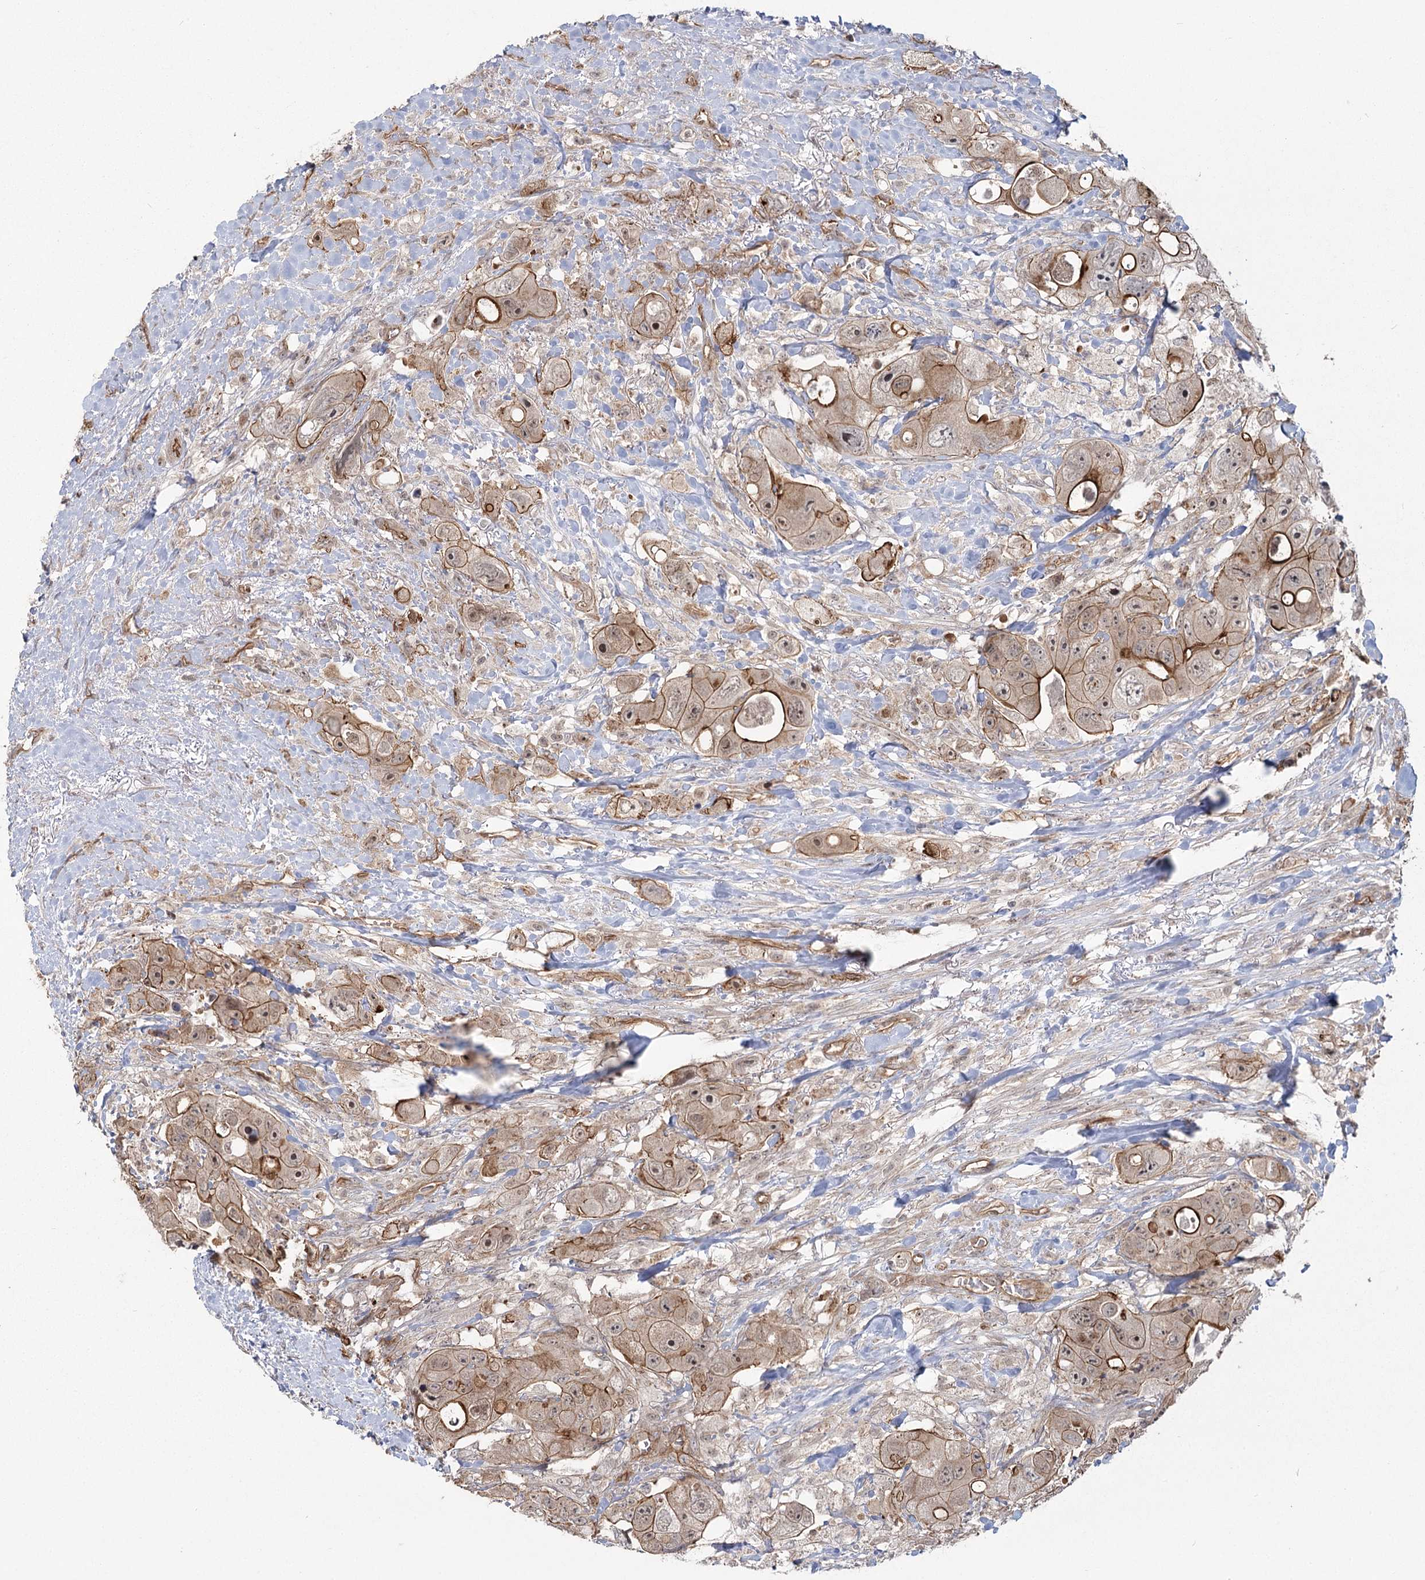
{"staining": {"intensity": "moderate", "quantity": ">75%", "location": "cytoplasmic/membranous"}, "tissue": "colorectal cancer", "cell_type": "Tumor cells", "image_type": "cancer", "snomed": [{"axis": "morphology", "description": "Adenocarcinoma, NOS"}, {"axis": "topography", "description": "Colon"}], "caption": "Moderate cytoplasmic/membranous staining for a protein is identified in approximately >75% of tumor cells of colorectal cancer (adenocarcinoma) using immunohistochemistry.", "gene": "RPP14", "patient": {"sex": "female", "age": 46}}